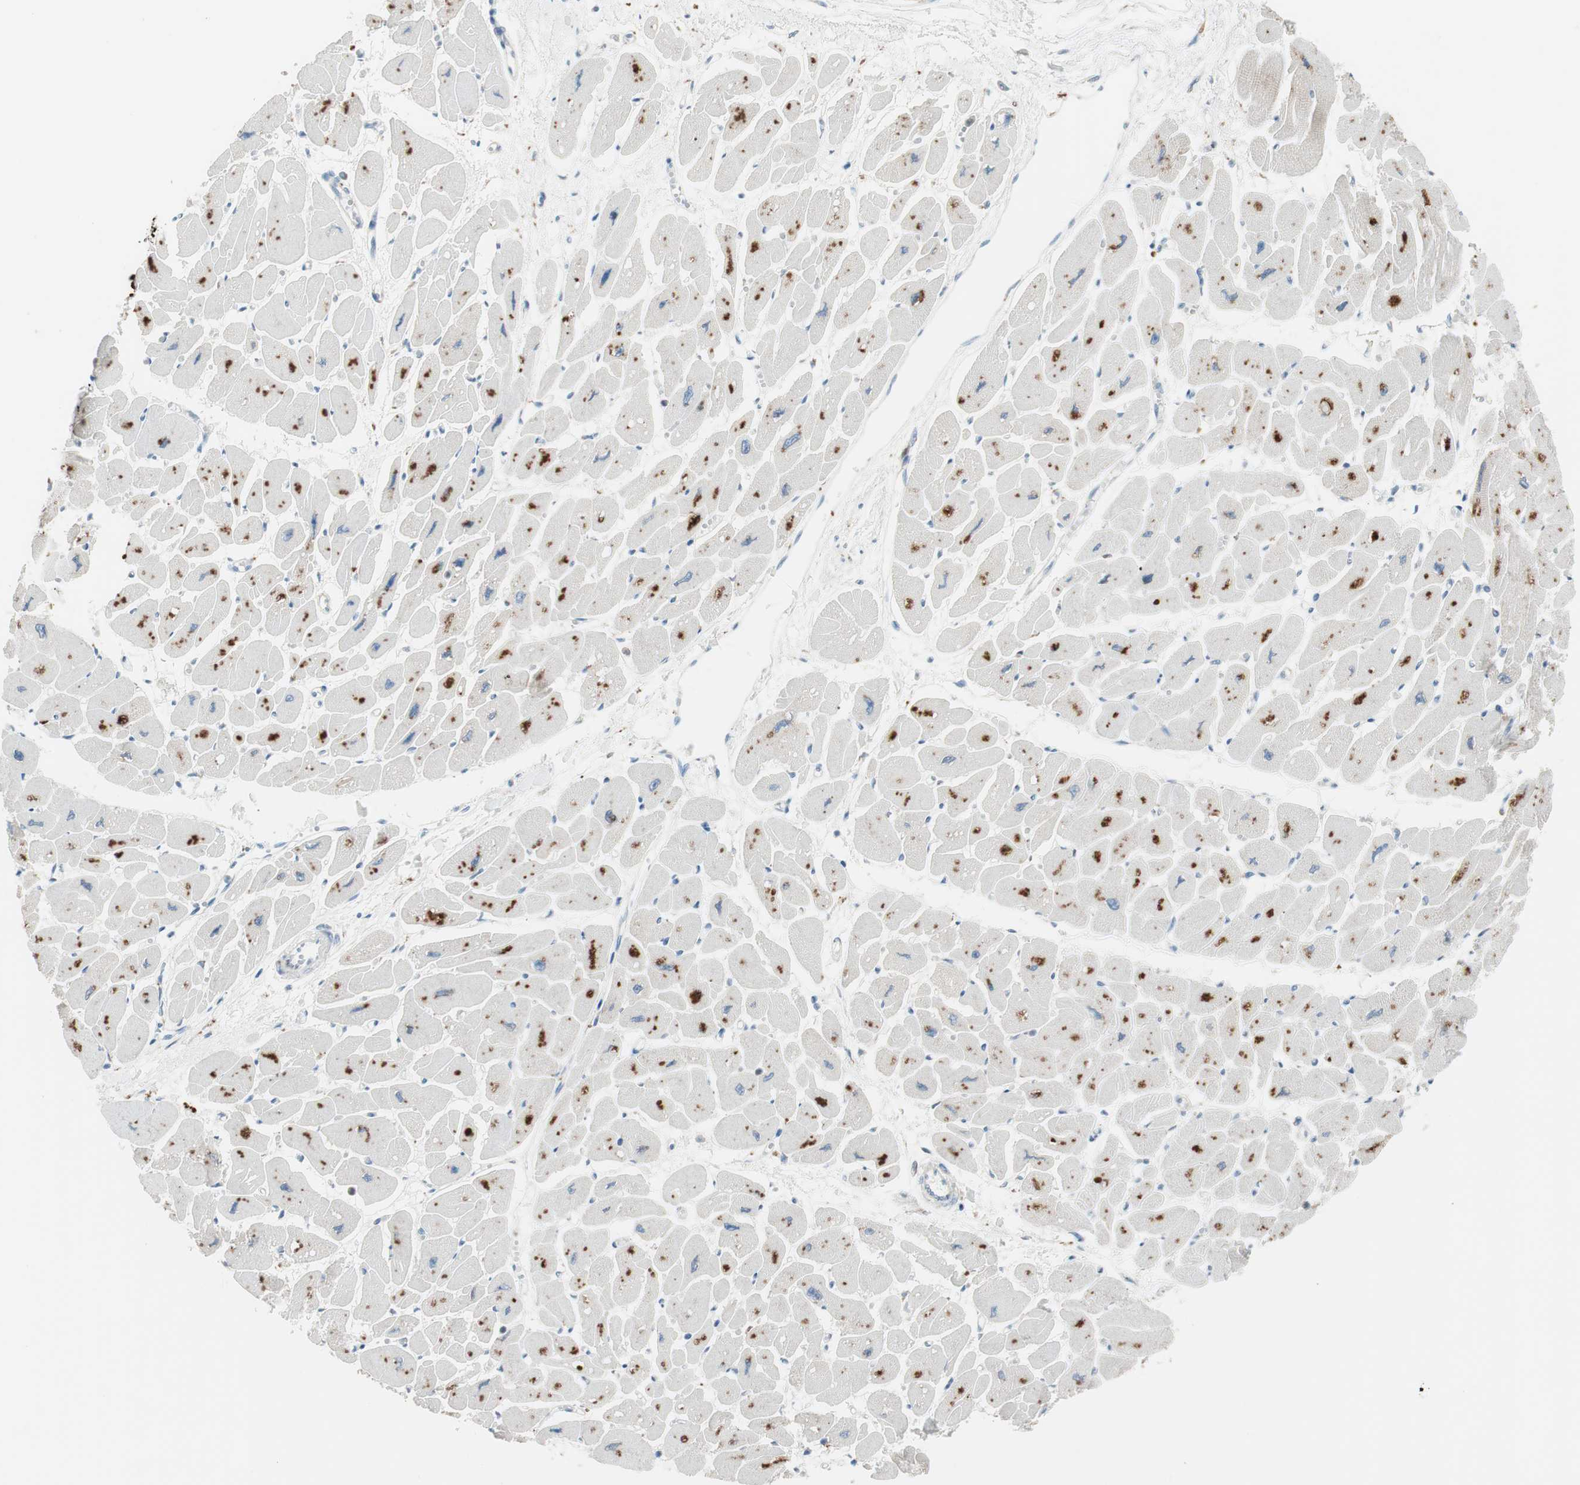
{"staining": {"intensity": "strong", "quantity": "25%-75%", "location": "cytoplasmic/membranous"}, "tissue": "heart muscle", "cell_type": "Cardiomyocytes", "image_type": "normal", "snomed": [{"axis": "morphology", "description": "Normal tissue, NOS"}, {"axis": "topography", "description": "Heart"}], "caption": "Protein positivity by IHC demonstrates strong cytoplasmic/membranous expression in about 25%-75% of cardiomyocytes in normal heart muscle. The staining was performed using DAB (3,3'-diaminobenzidine), with brown indicating positive protein expression. Nuclei are stained blue with hematoxylin.", "gene": "P4HTM", "patient": {"sex": "female", "age": 54}}